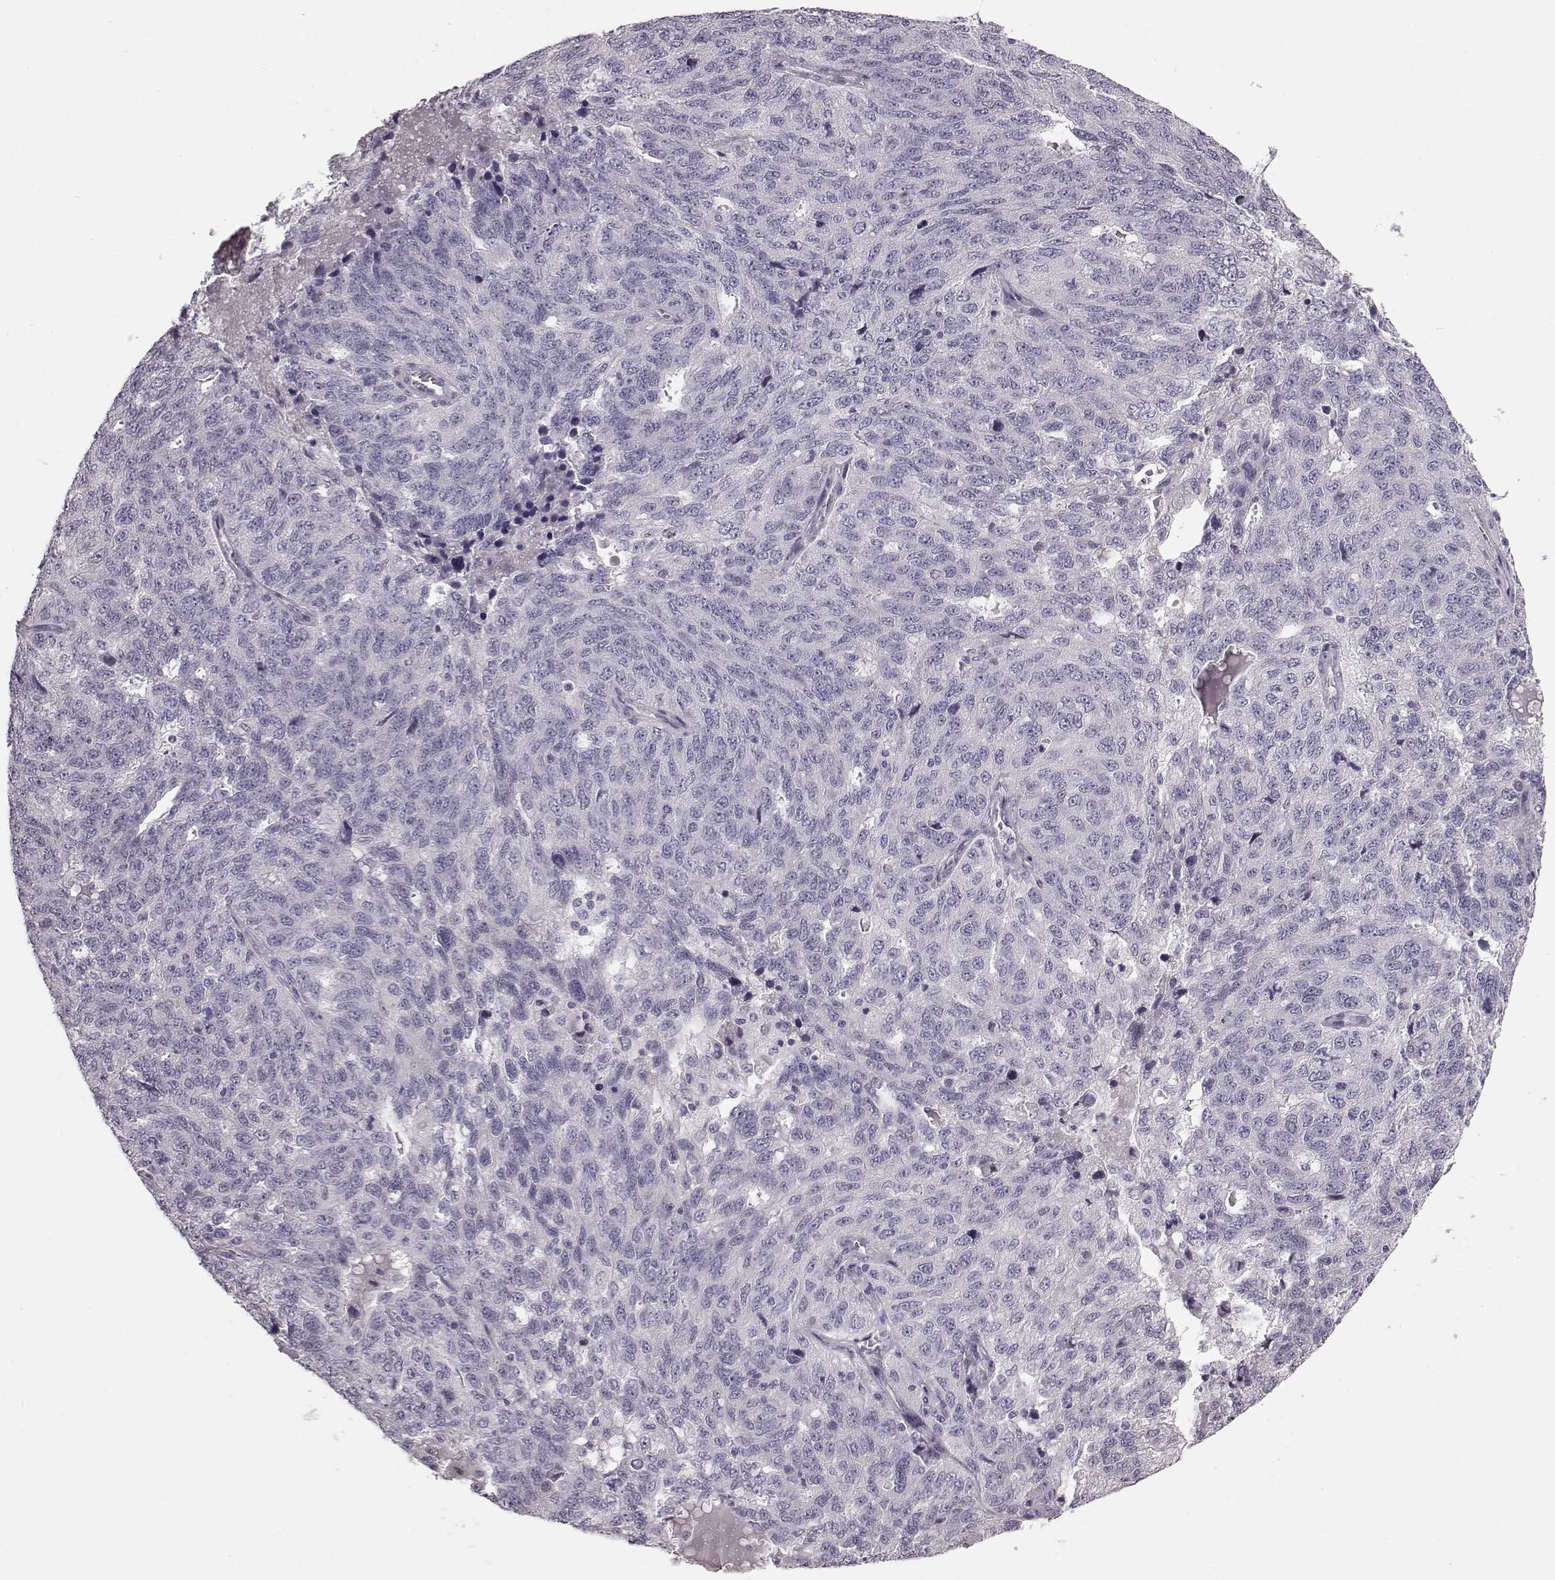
{"staining": {"intensity": "negative", "quantity": "none", "location": "none"}, "tissue": "ovarian cancer", "cell_type": "Tumor cells", "image_type": "cancer", "snomed": [{"axis": "morphology", "description": "Cystadenocarcinoma, serous, NOS"}, {"axis": "topography", "description": "Ovary"}], "caption": "DAB (3,3'-diaminobenzidine) immunohistochemical staining of human ovarian cancer (serous cystadenocarcinoma) demonstrates no significant expression in tumor cells.", "gene": "TCHHL1", "patient": {"sex": "female", "age": 71}}